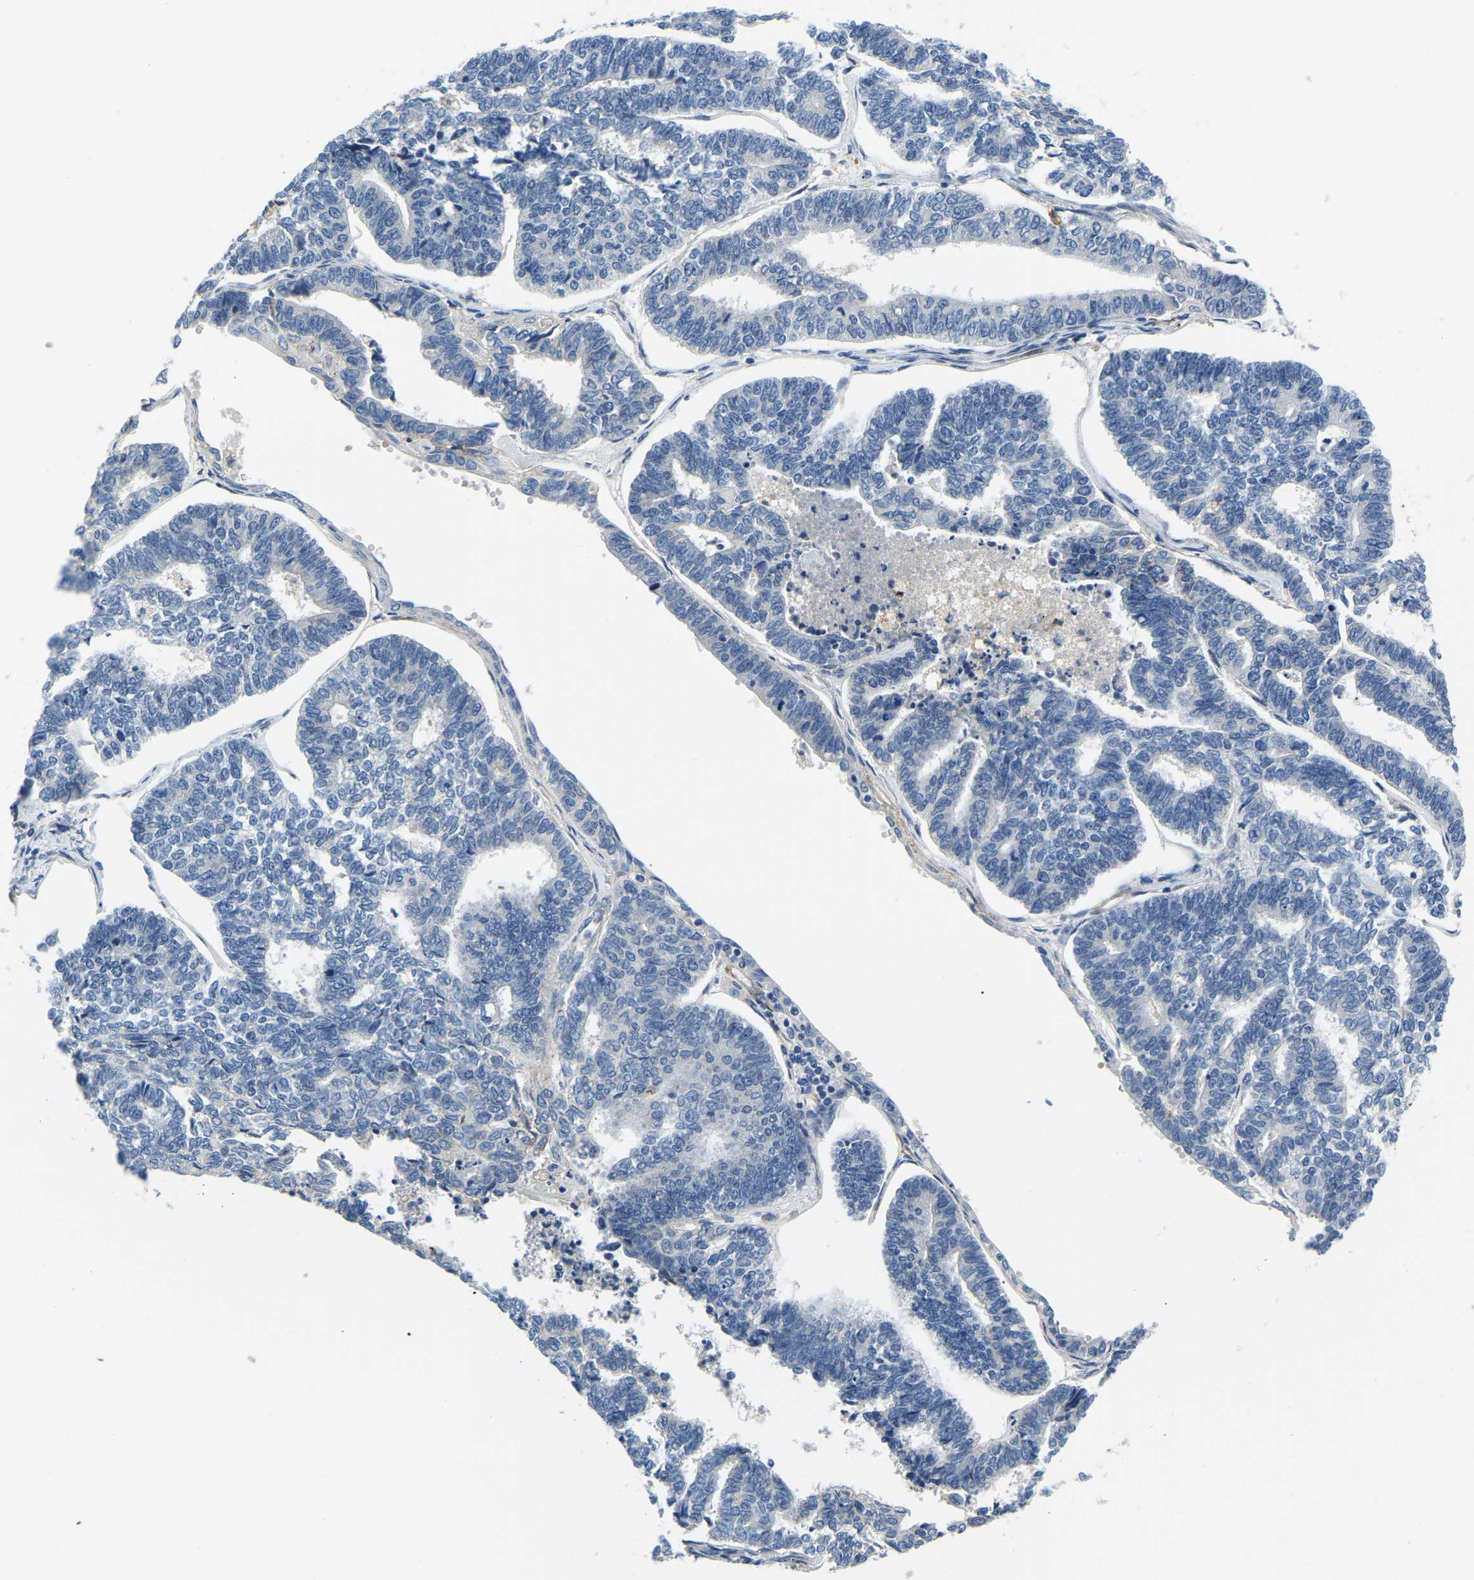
{"staining": {"intensity": "negative", "quantity": "none", "location": "none"}, "tissue": "endometrial cancer", "cell_type": "Tumor cells", "image_type": "cancer", "snomed": [{"axis": "morphology", "description": "Adenocarcinoma, NOS"}, {"axis": "topography", "description": "Endometrium"}], "caption": "This is an IHC histopathology image of human endometrial adenocarcinoma. There is no staining in tumor cells.", "gene": "LIAS", "patient": {"sex": "female", "age": 70}}